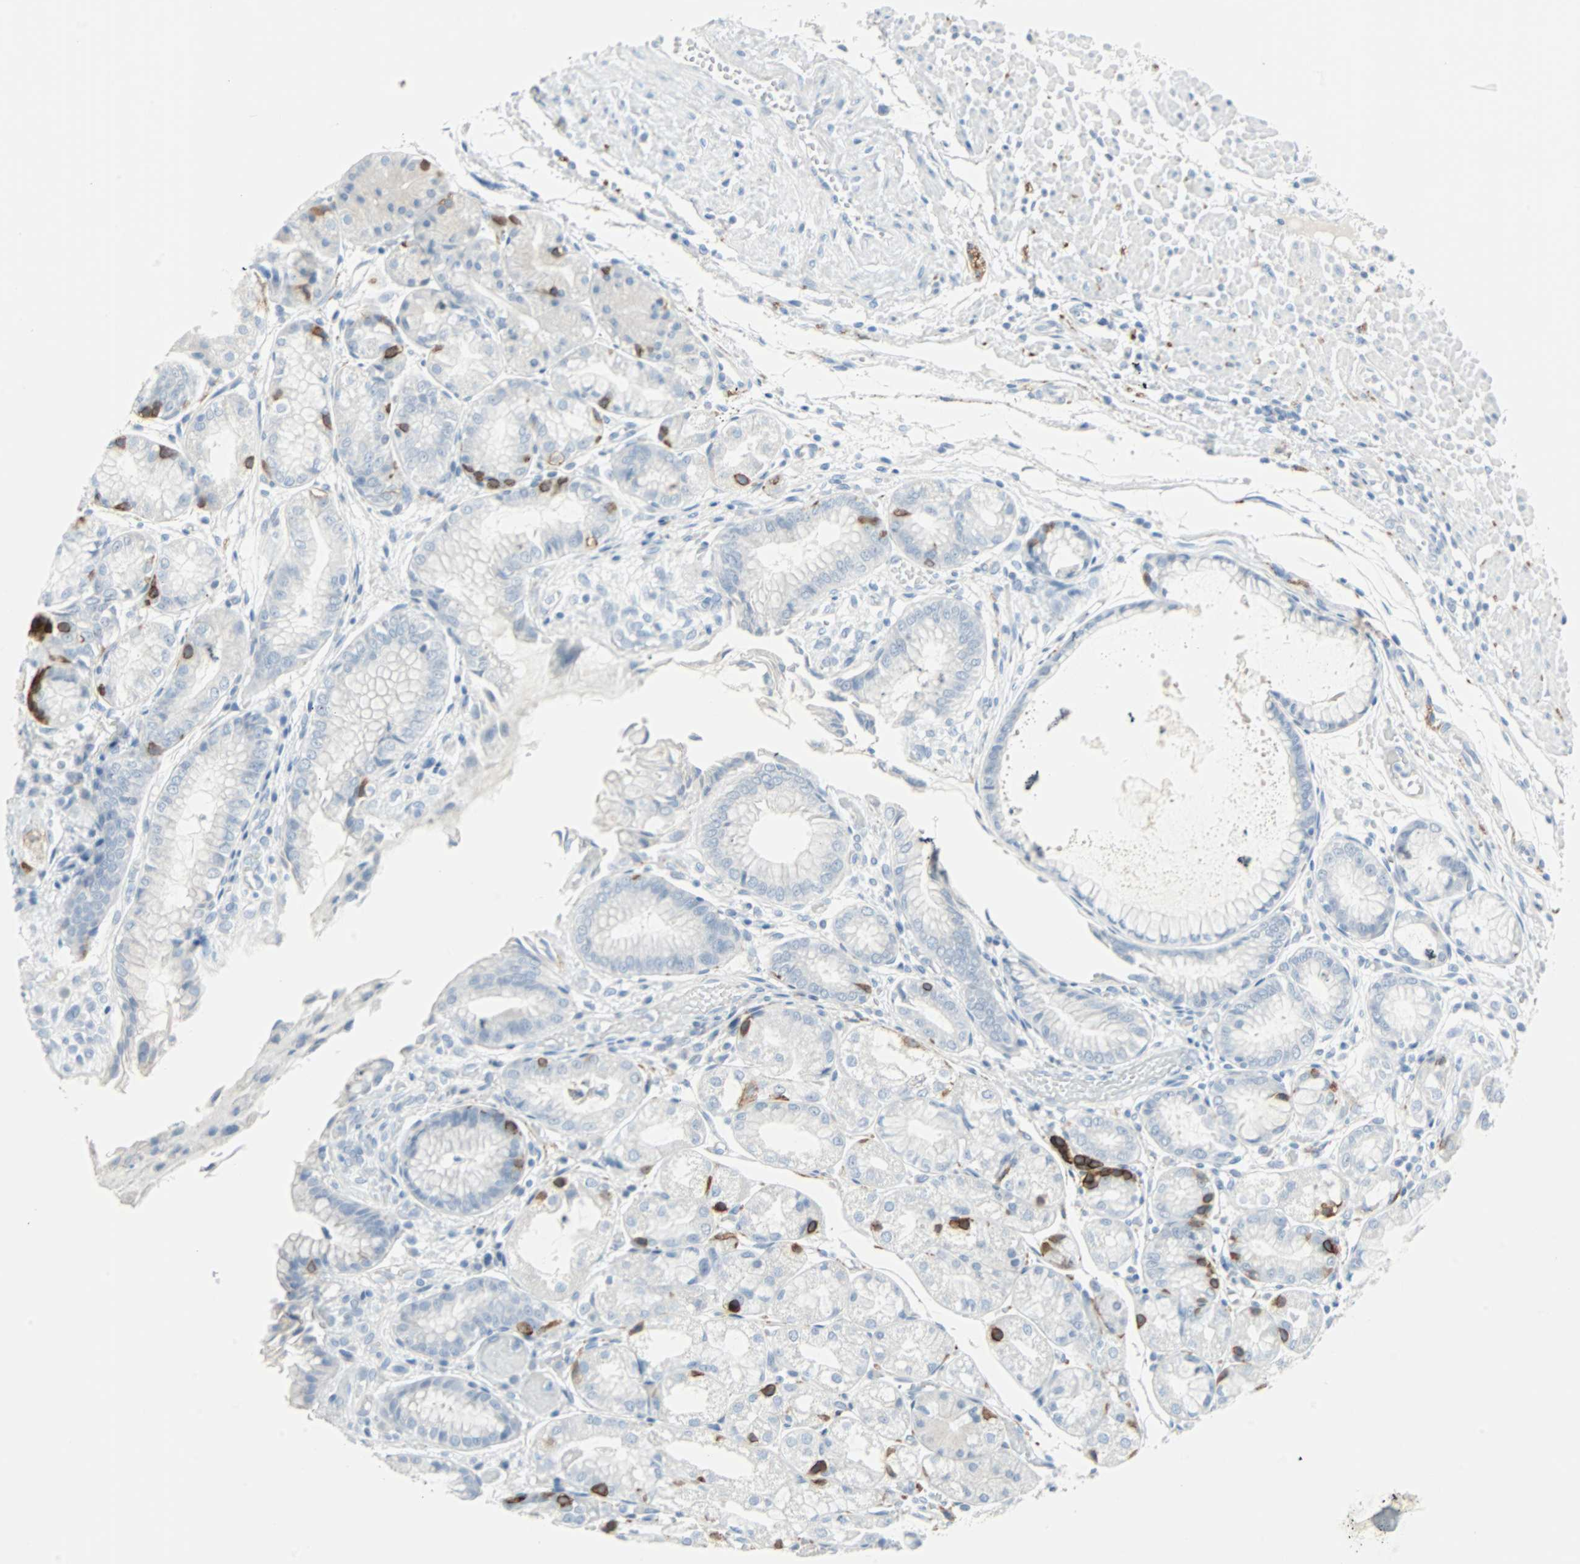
{"staining": {"intensity": "strong", "quantity": "<25%", "location": "cytoplasmic/membranous"}, "tissue": "stomach", "cell_type": "Glandular cells", "image_type": "normal", "snomed": [{"axis": "morphology", "description": "Normal tissue, NOS"}, {"axis": "topography", "description": "Stomach, upper"}], "caption": "Immunohistochemistry photomicrograph of unremarkable human stomach stained for a protein (brown), which demonstrates medium levels of strong cytoplasmic/membranous staining in about <25% of glandular cells.", "gene": "STX1A", "patient": {"sex": "male", "age": 72}}